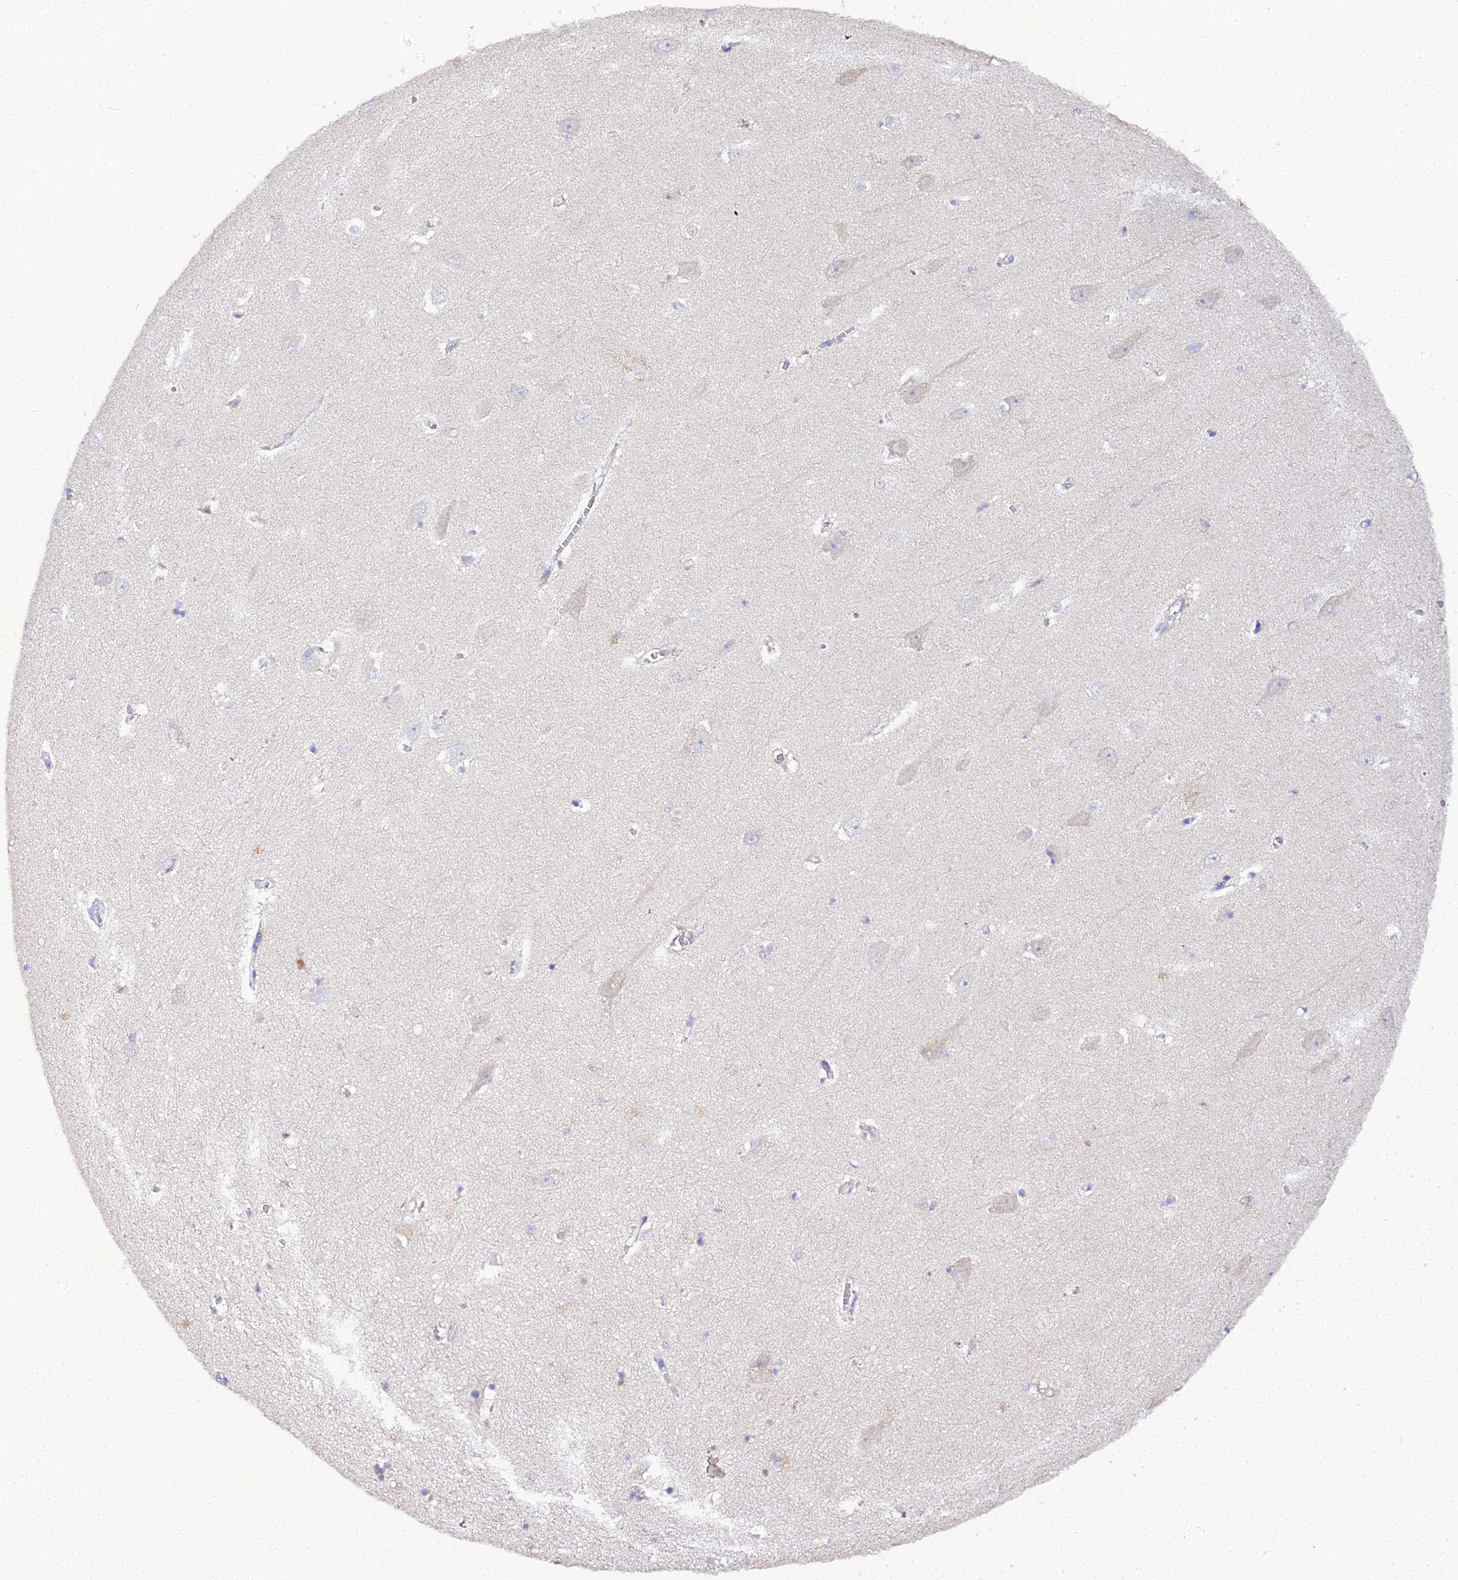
{"staining": {"intensity": "negative", "quantity": "none", "location": "none"}, "tissue": "hippocampus", "cell_type": "Glial cells", "image_type": "normal", "snomed": [{"axis": "morphology", "description": "Normal tissue, NOS"}, {"axis": "topography", "description": "Hippocampus"}], "caption": "A high-resolution image shows immunohistochemistry (IHC) staining of unremarkable hippocampus, which exhibits no significant expression in glial cells.", "gene": "SCX", "patient": {"sex": "female", "age": 64}}